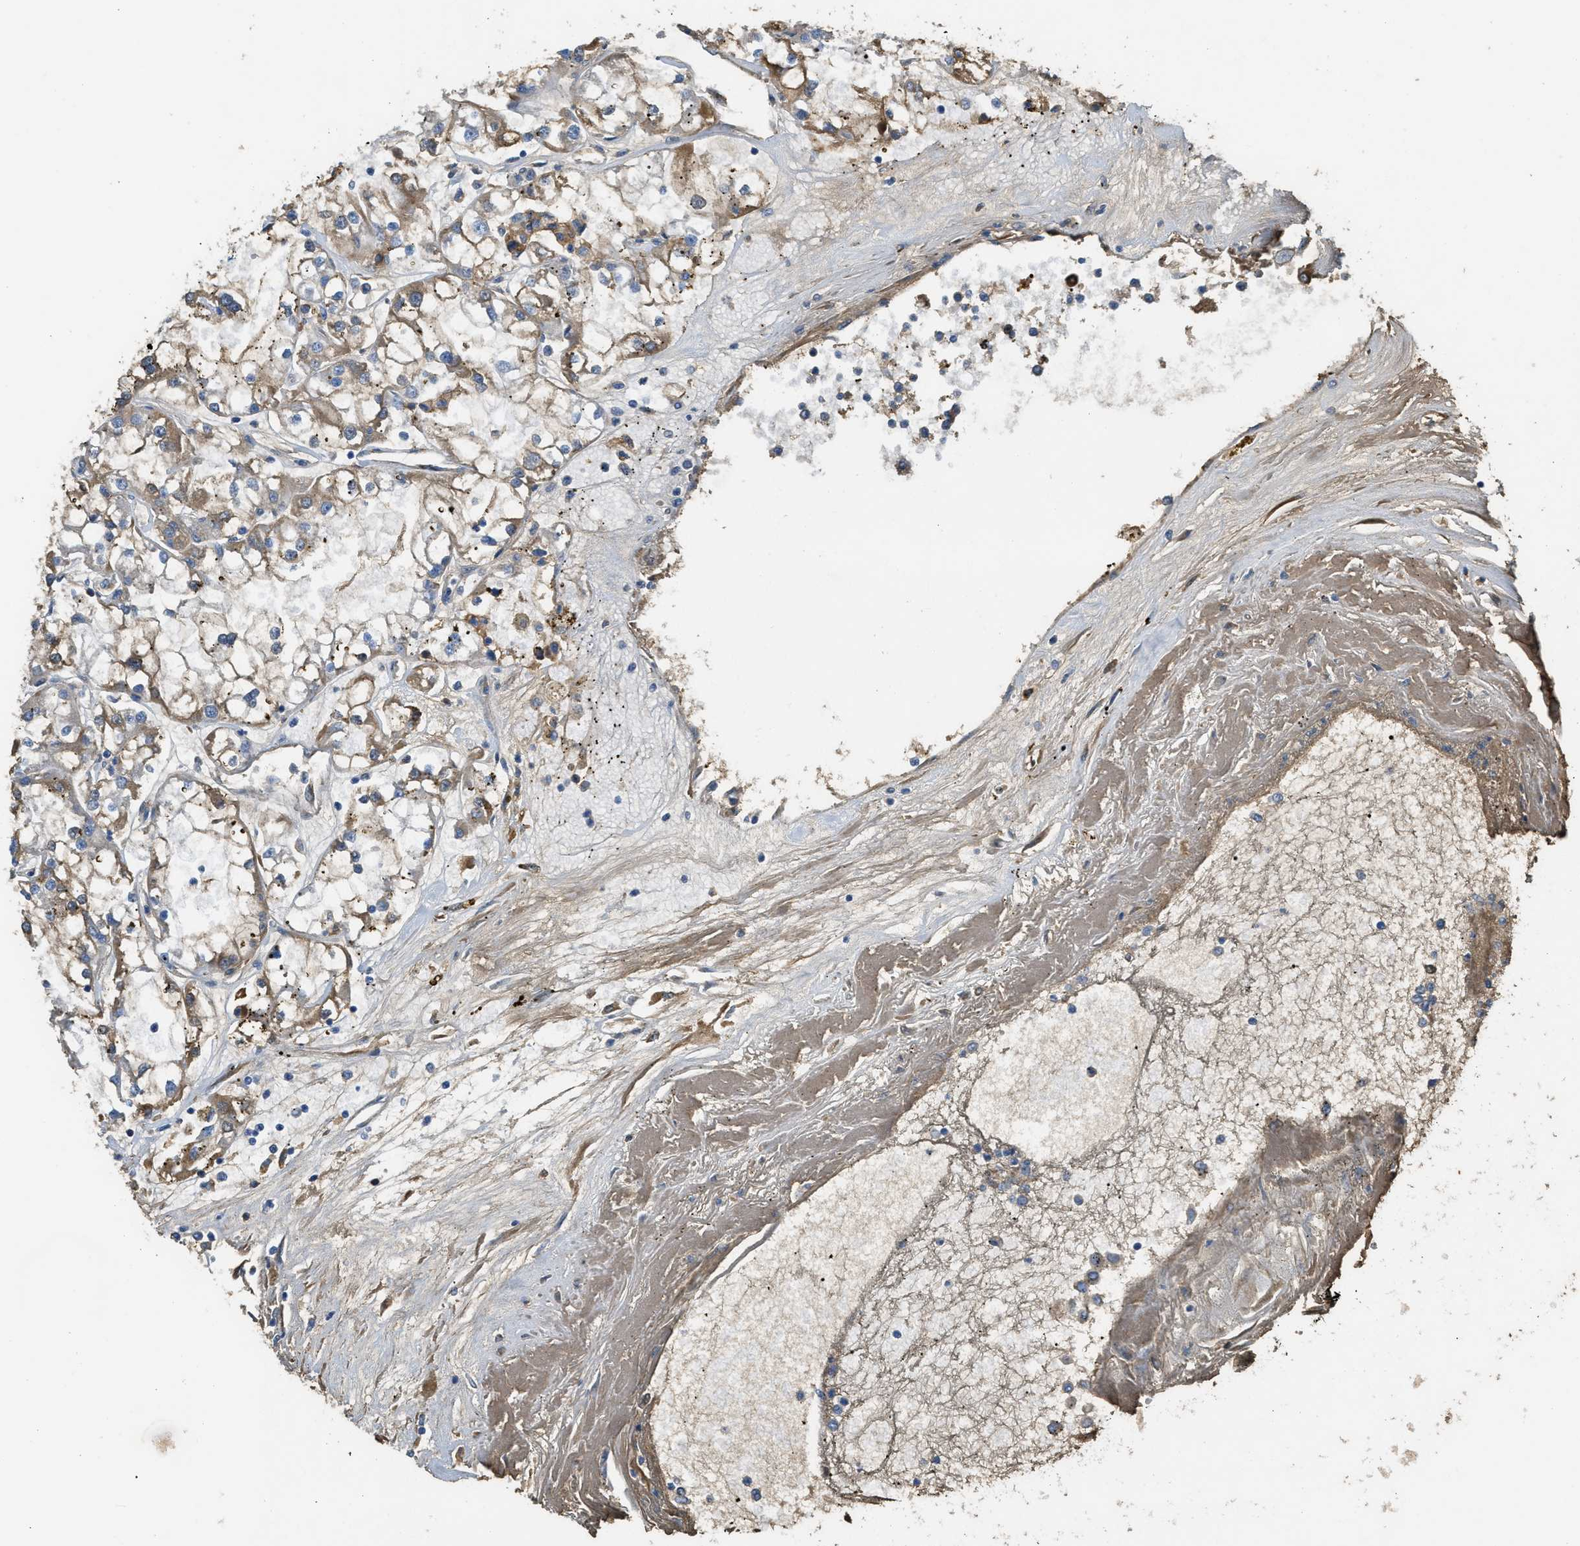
{"staining": {"intensity": "moderate", "quantity": "25%-75%", "location": "cytoplasmic/membranous"}, "tissue": "renal cancer", "cell_type": "Tumor cells", "image_type": "cancer", "snomed": [{"axis": "morphology", "description": "Adenocarcinoma, NOS"}, {"axis": "topography", "description": "Kidney"}], "caption": "IHC of human renal cancer (adenocarcinoma) reveals medium levels of moderate cytoplasmic/membranous positivity in approximately 25%-75% of tumor cells.", "gene": "RIPK2", "patient": {"sex": "female", "age": 52}}